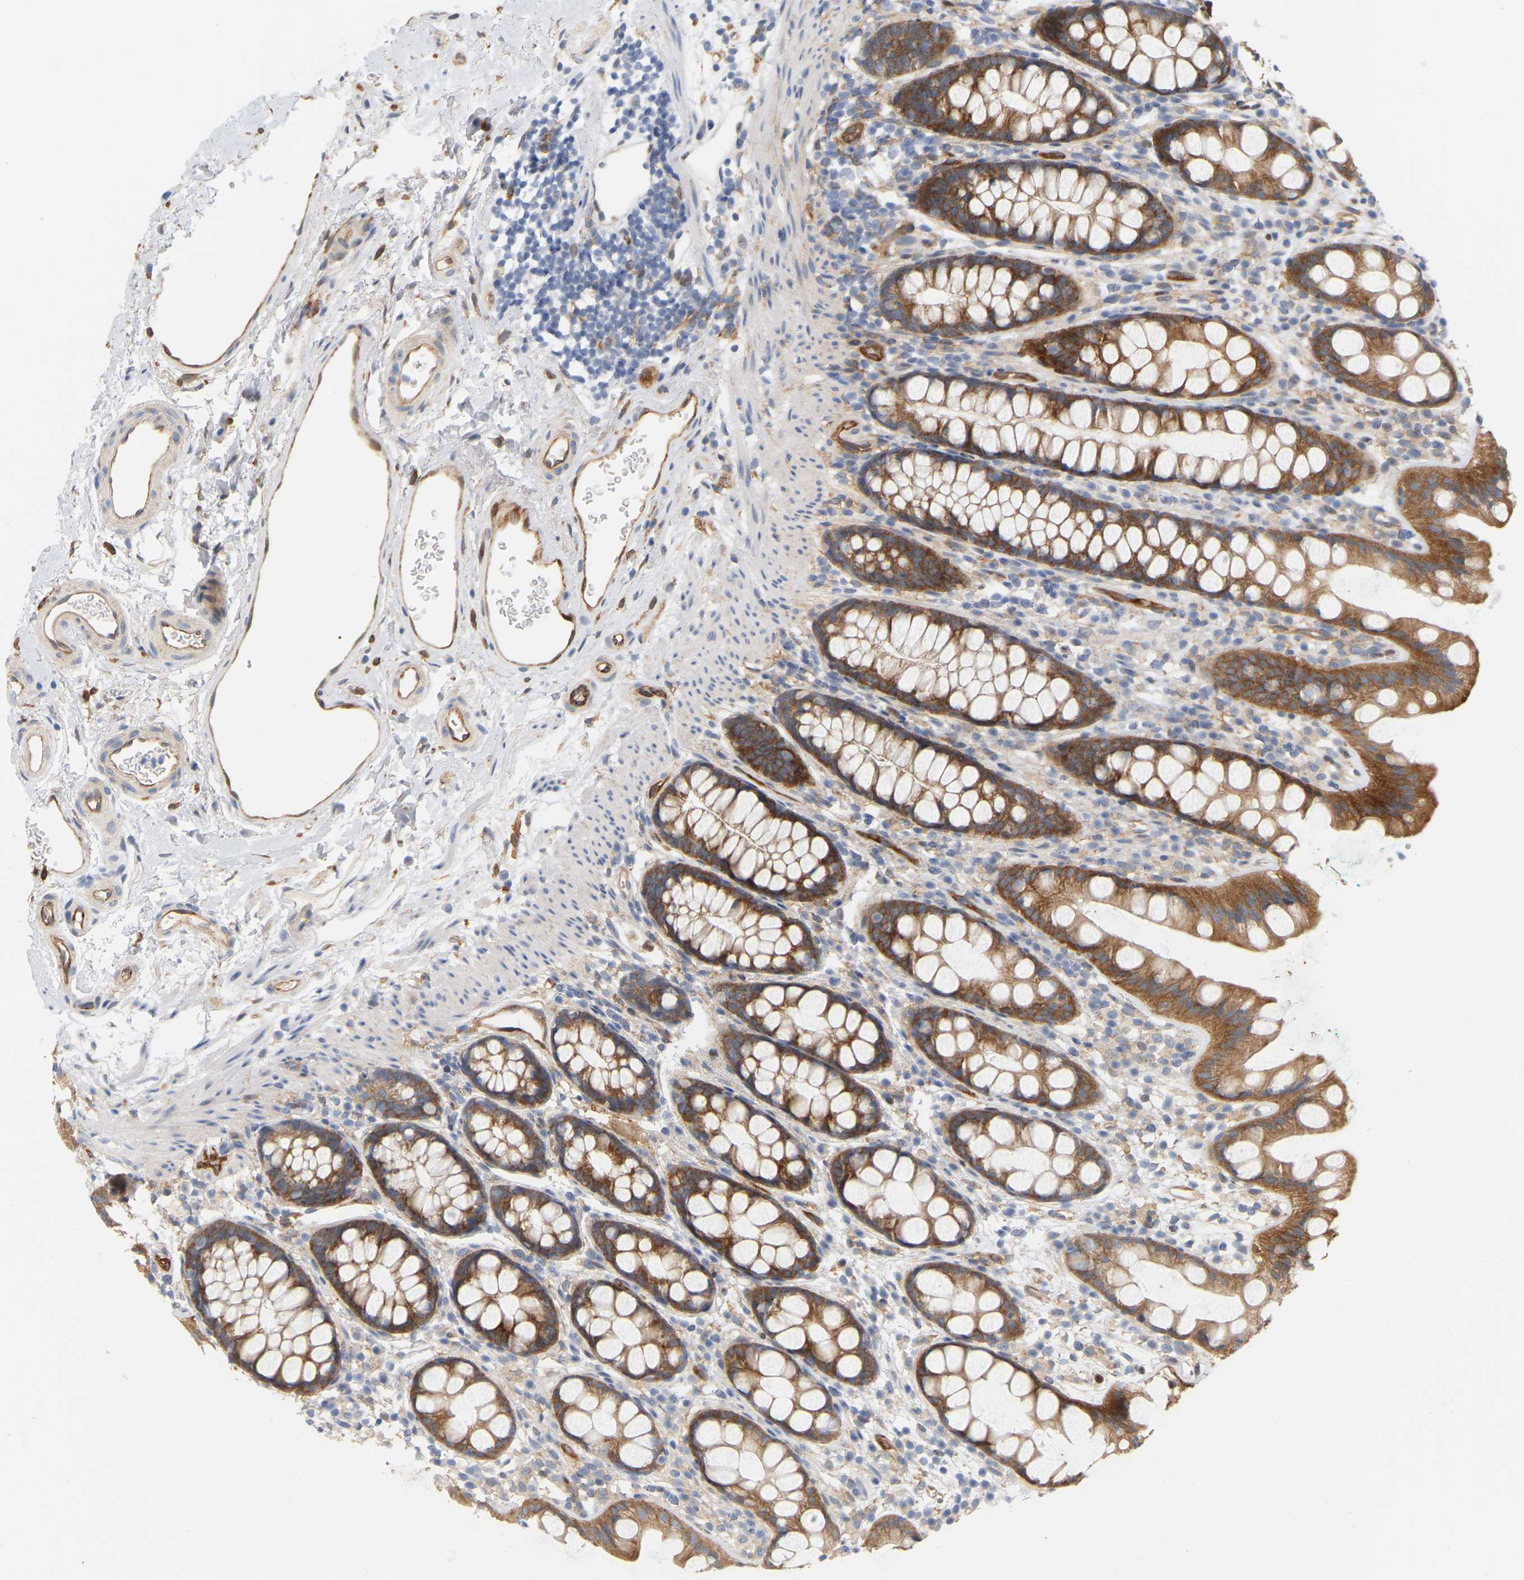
{"staining": {"intensity": "strong", "quantity": "25%-75%", "location": "cytoplasmic/membranous"}, "tissue": "rectum", "cell_type": "Glandular cells", "image_type": "normal", "snomed": [{"axis": "morphology", "description": "Normal tissue, NOS"}, {"axis": "topography", "description": "Rectum"}], "caption": "An immunohistochemistry (IHC) micrograph of normal tissue is shown. Protein staining in brown labels strong cytoplasmic/membranous positivity in rectum within glandular cells.", "gene": "RAPH1", "patient": {"sex": "female", "age": 65}}